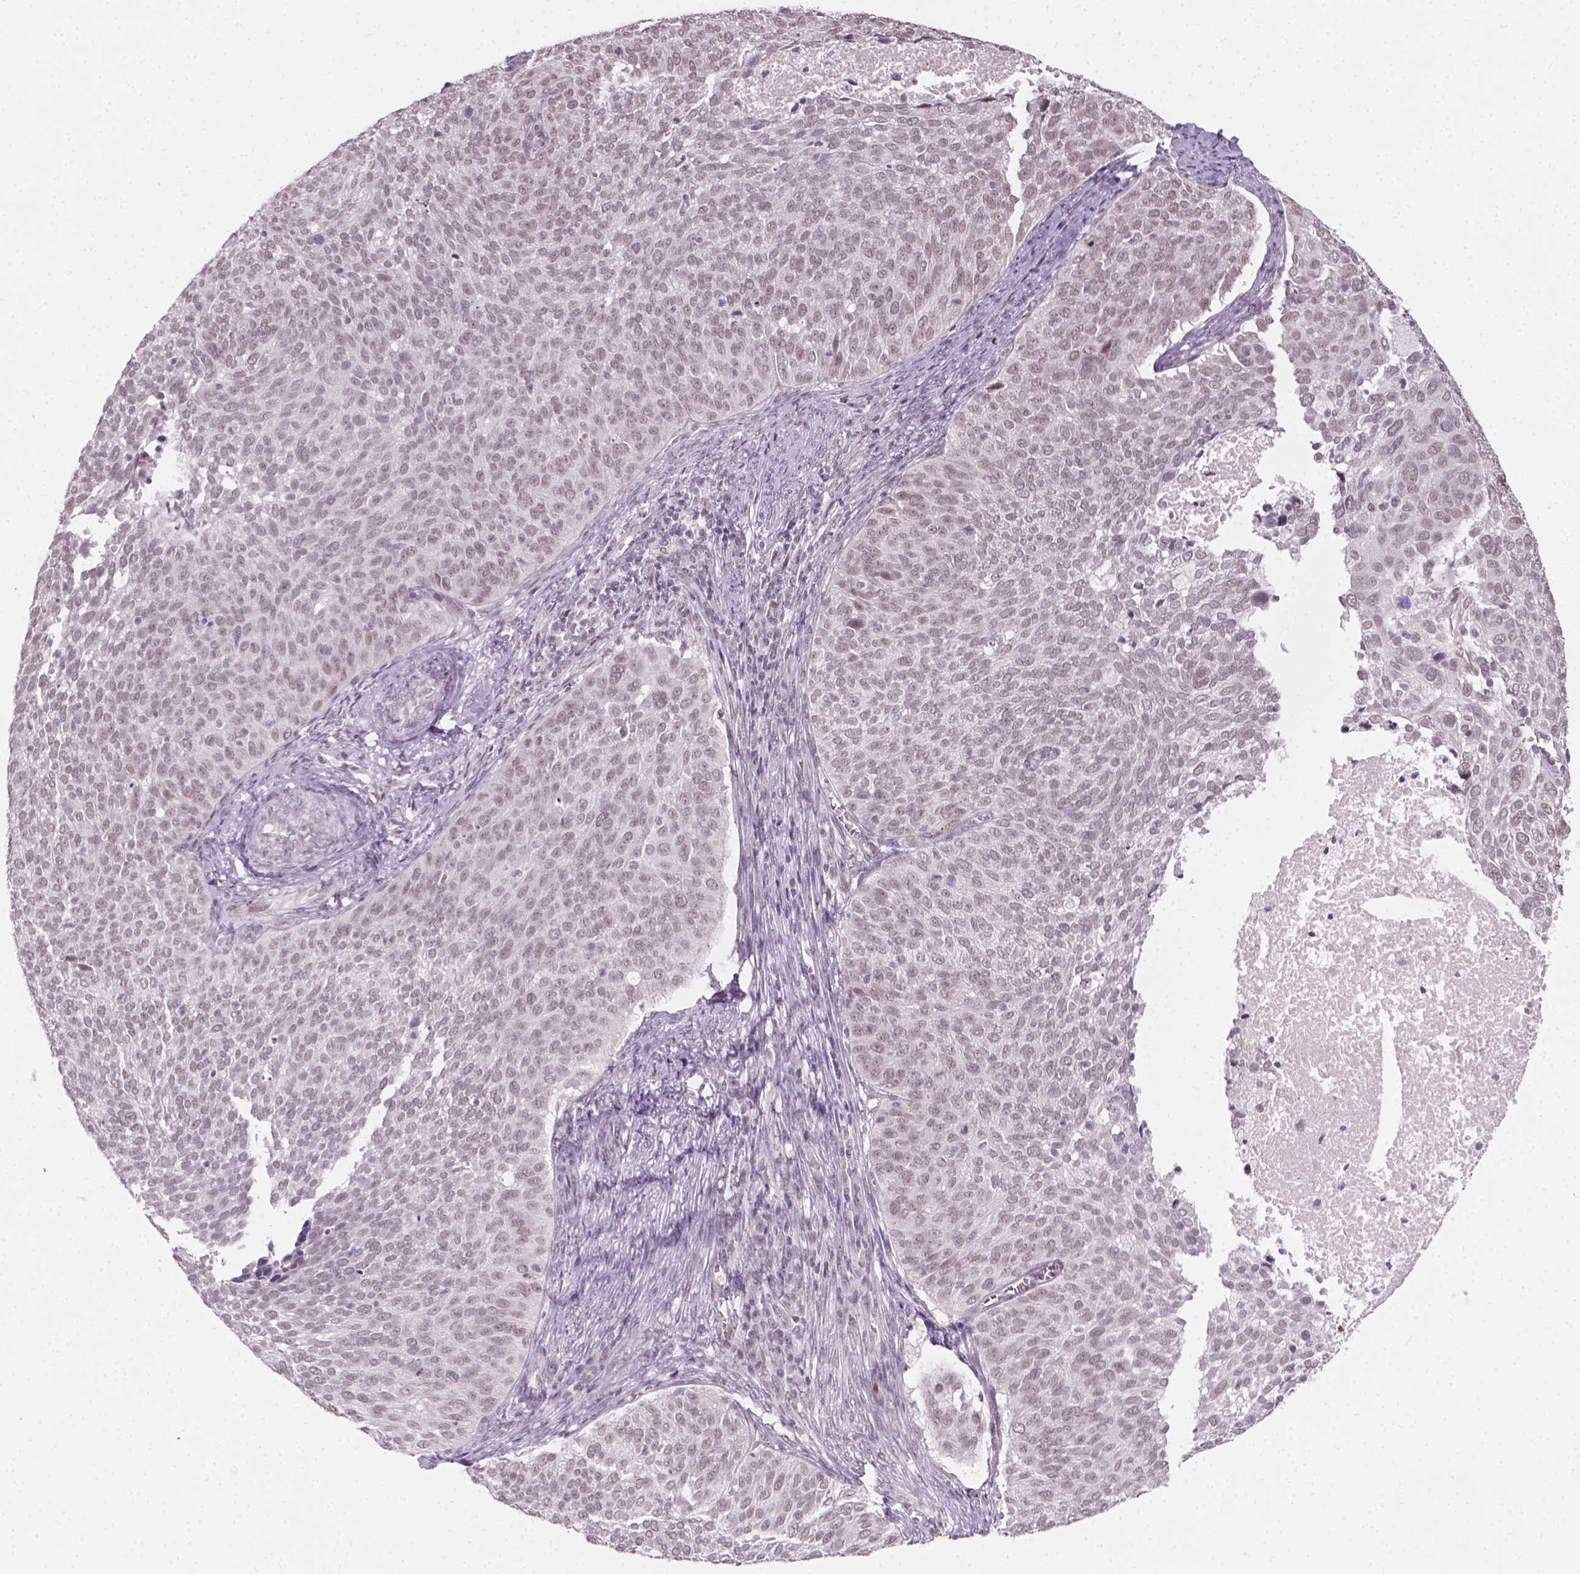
{"staining": {"intensity": "weak", "quantity": "25%-75%", "location": "nuclear"}, "tissue": "cervical cancer", "cell_type": "Tumor cells", "image_type": "cancer", "snomed": [{"axis": "morphology", "description": "Squamous cell carcinoma, NOS"}, {"axis": "topography", "description": "Cervix"}], "caption": "Cervical squamous cell carcinoma stained for a protein (brown) exhibits weak nuclear positive positivity in approximately 25%-75% of tumor cells.", "gene": "CDKN1C", "patient": {"sex": "female", "age": 39}}